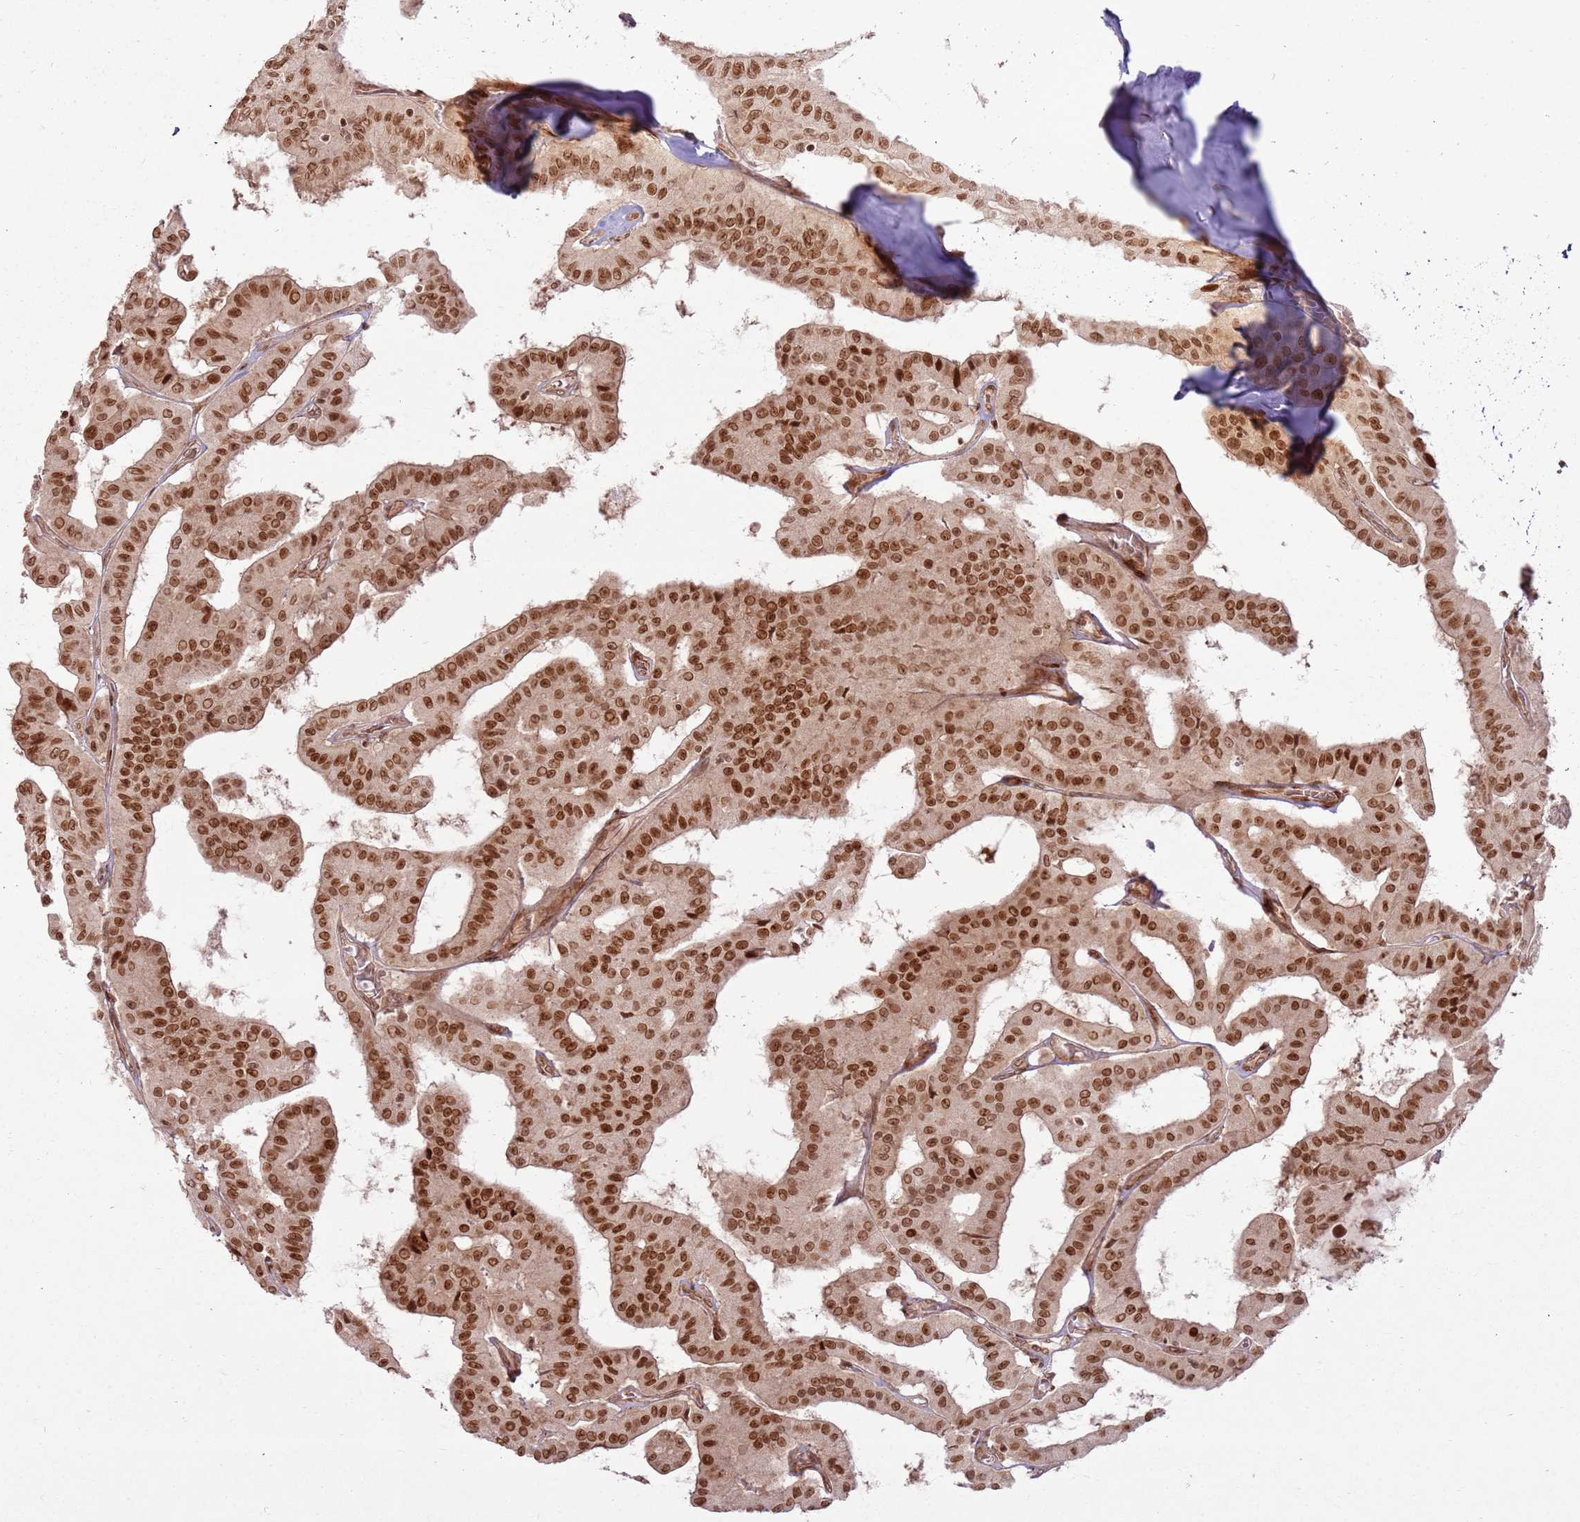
{"staining": {"intensity": "strong", "quantity": ">75%", "location": "nuclear"}, "tissue": "thyroid cancer", "cell_type": "Tumor cells", "image_type": "cancer", "snomed": [{"axis": "morphology", "description": "Papillary adenocarcinoma, NOS"}, {"axis": "topography", "description": "Thyroid gland"}], "caption": "Thyroid papillary adenocarcinoma tissue demonstrates strong nuclear positivity in about >75% of tumor cells, visualized by immunohistochemistry.", "gene": "KLHL36", "patient": {"sex": "female", "age": 59}}